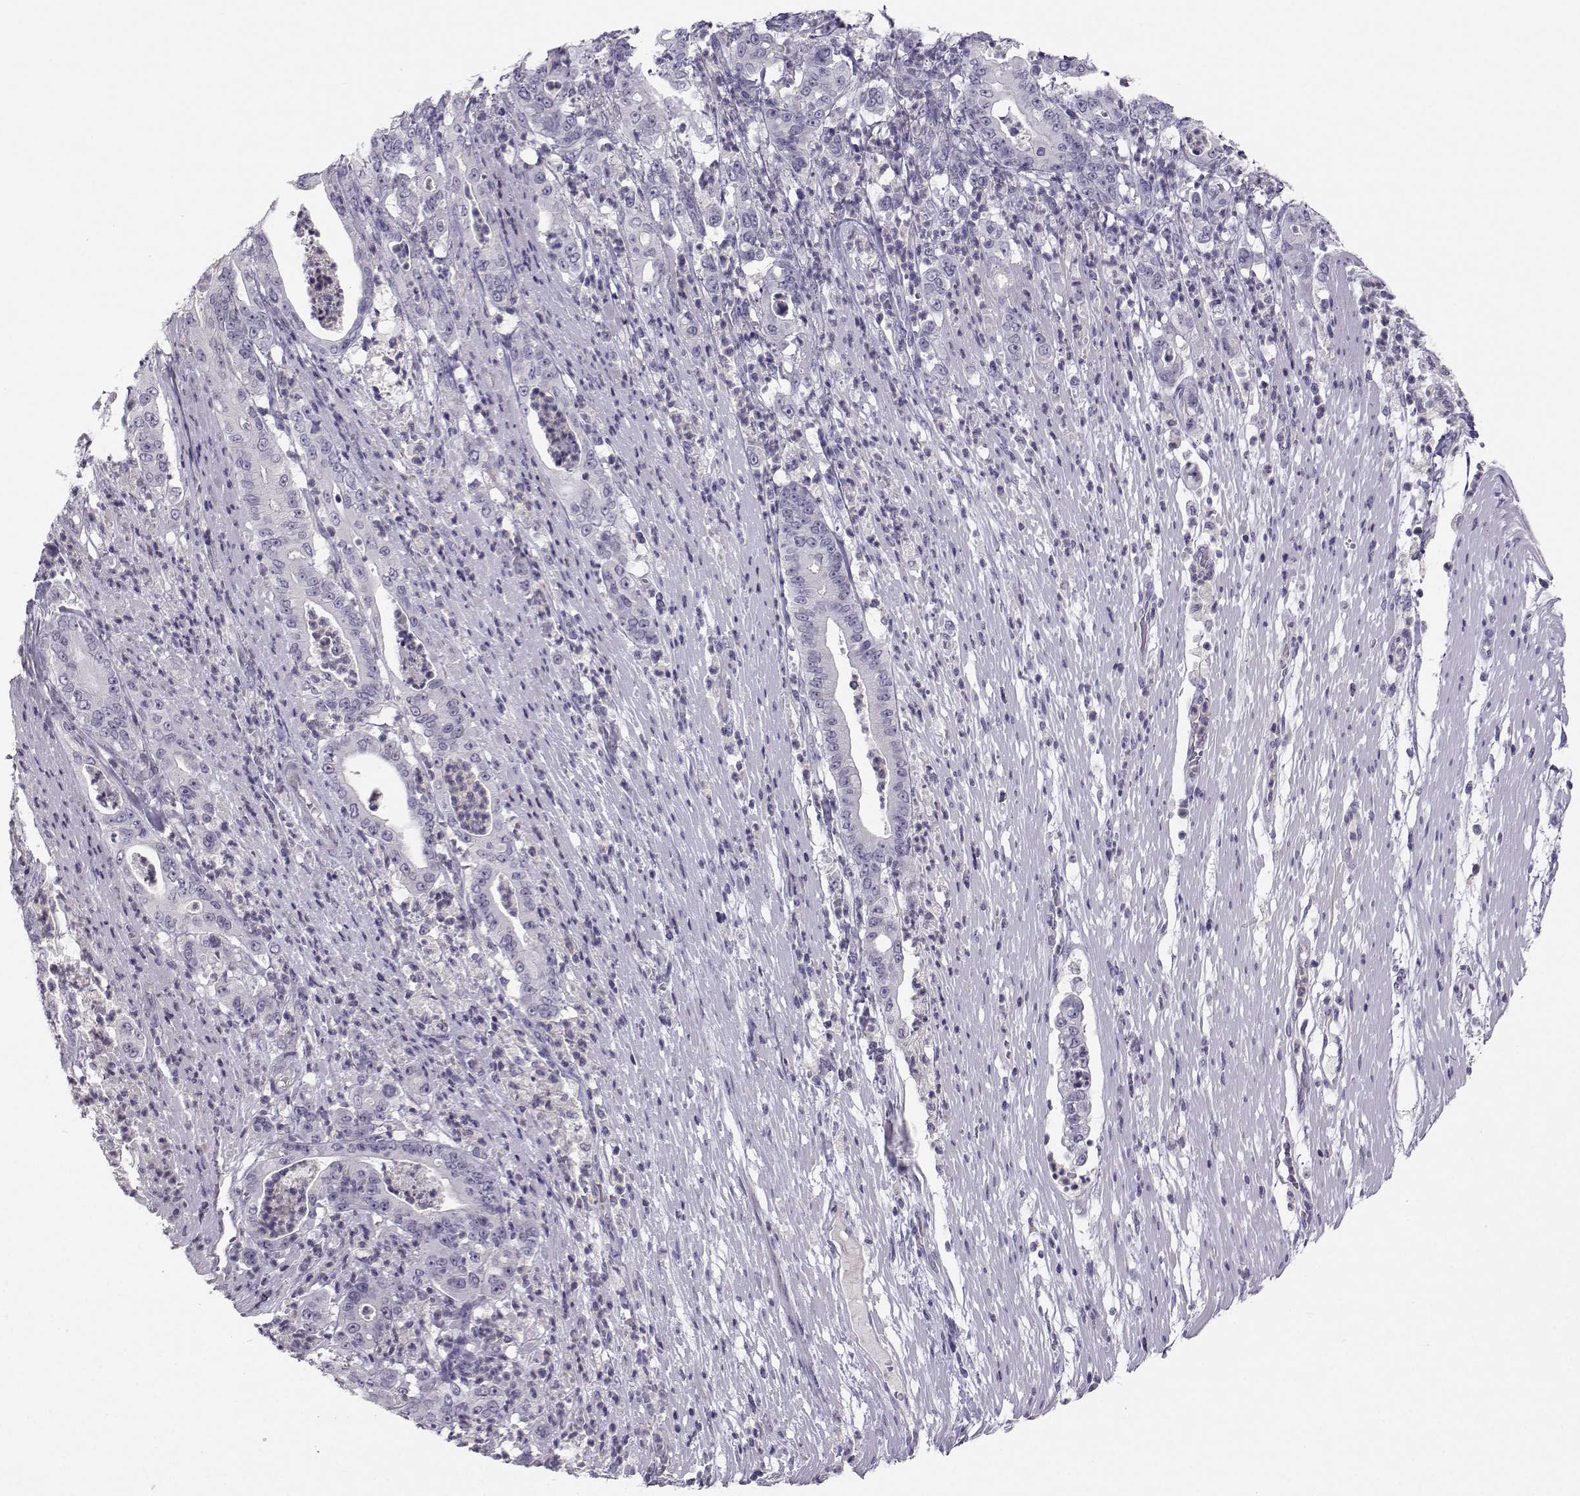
{"staining": {"intensity": "negative", "quantity": "none", "location": "none"}, "tissue": "pancreatic cancer", "cell_type": "Tumor cells", "image_type": "cancer", "snomed": [{"axis": "morphology", "description": "Adenocarcinoma, NOS"}, {"axis": "topography", "description": "Pancreas"}], "caption": "This is a image of immunohistochemistry staining of pancreatic adenocarcinoma, which shows no positivity in tumor cells.", "gene": "MROH7", "patient": {"sex": "male", "age": 71}}